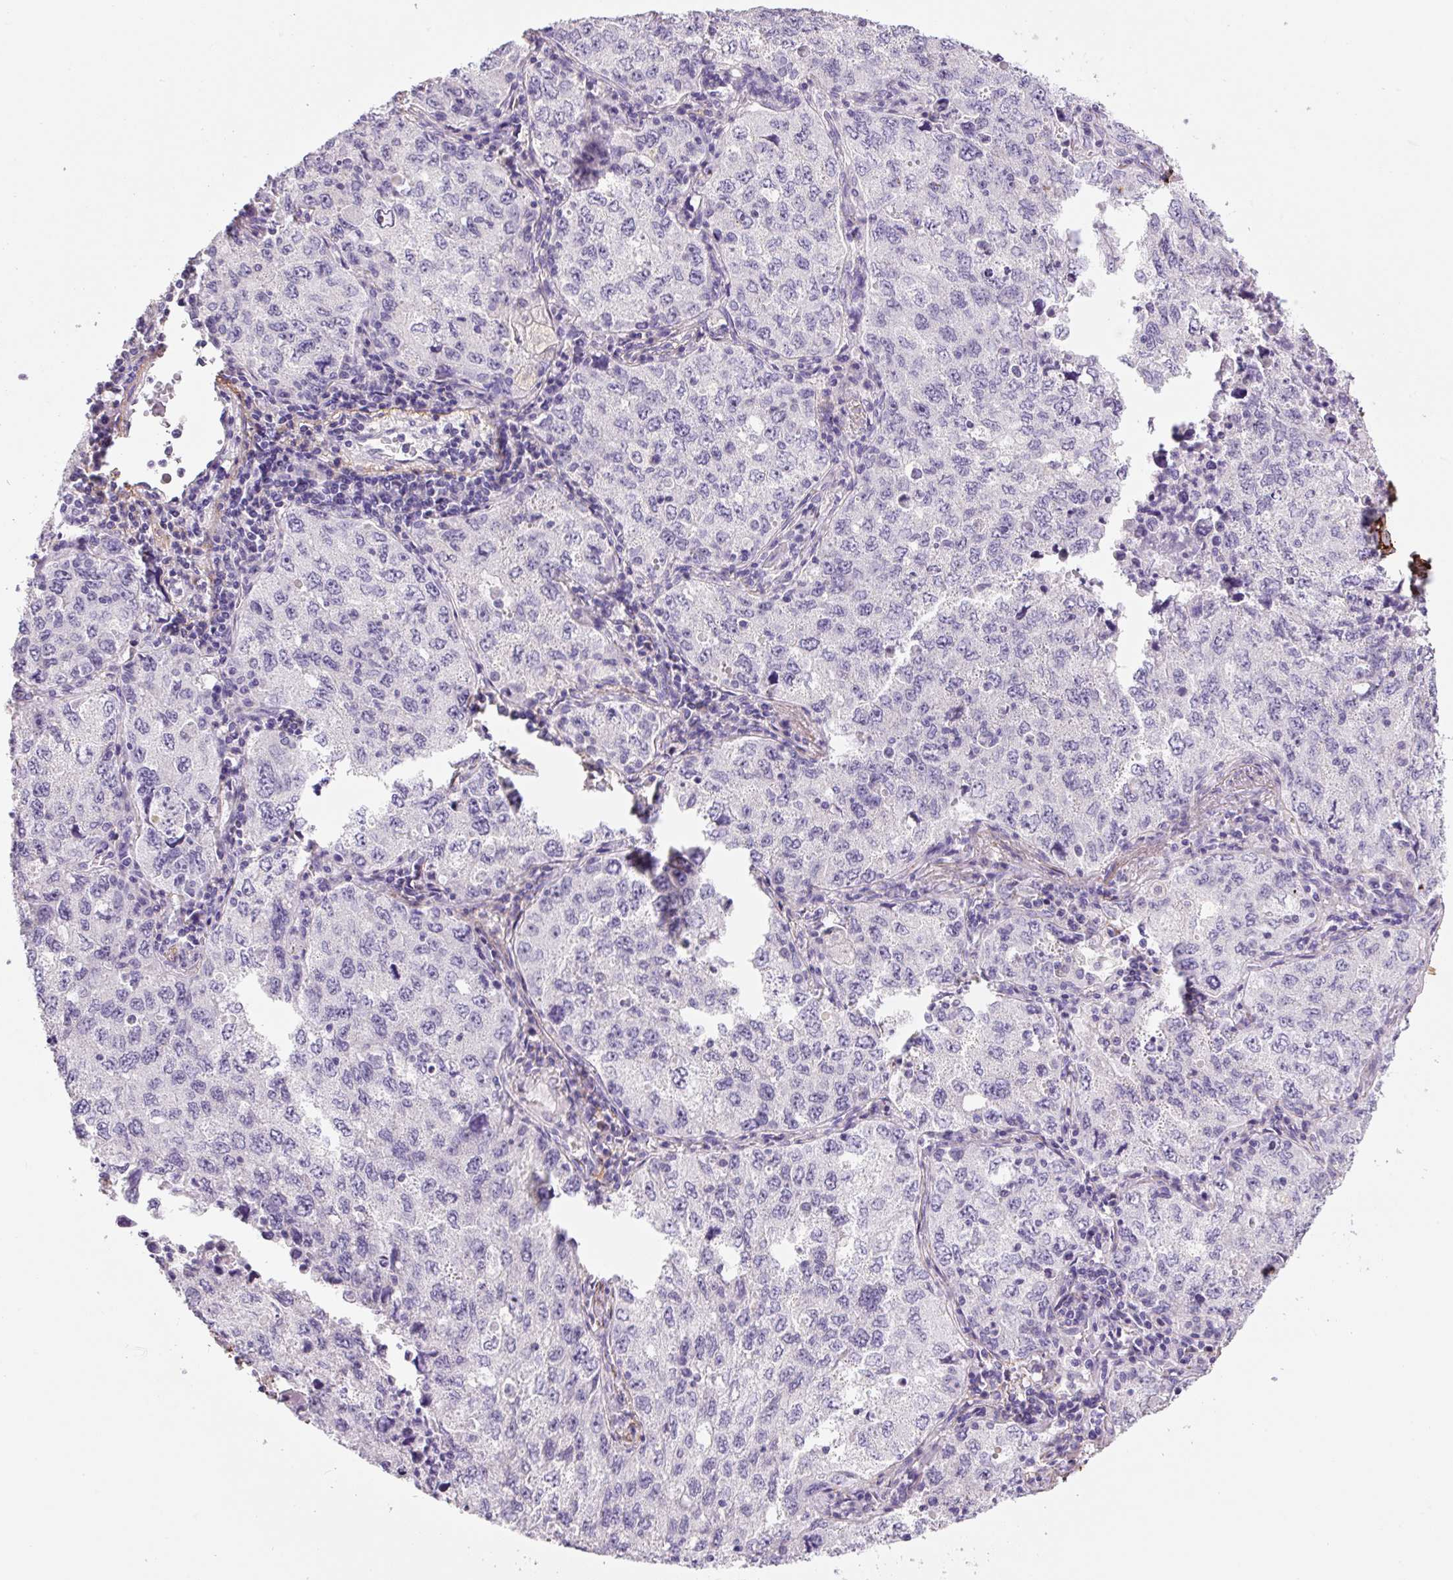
{"staining": {"intensity": "negative", "quantity": "none", "location": "none"}, "tissue": "lung cancer", "cell_type": "Tumor cells", "image_type": "cancer", "snomed": [{"axis": "morphology", "description": "Adenocarcinoma, NOS"}, {"axis": "topography", "description": "Lung"}], "caption": "Human lung cancer stained for a protein using immunohistochemistry (IHC) displays no staining in tumor cells.", "gene": "FBN1", "patient": {"sex": "female", "age": 57}}